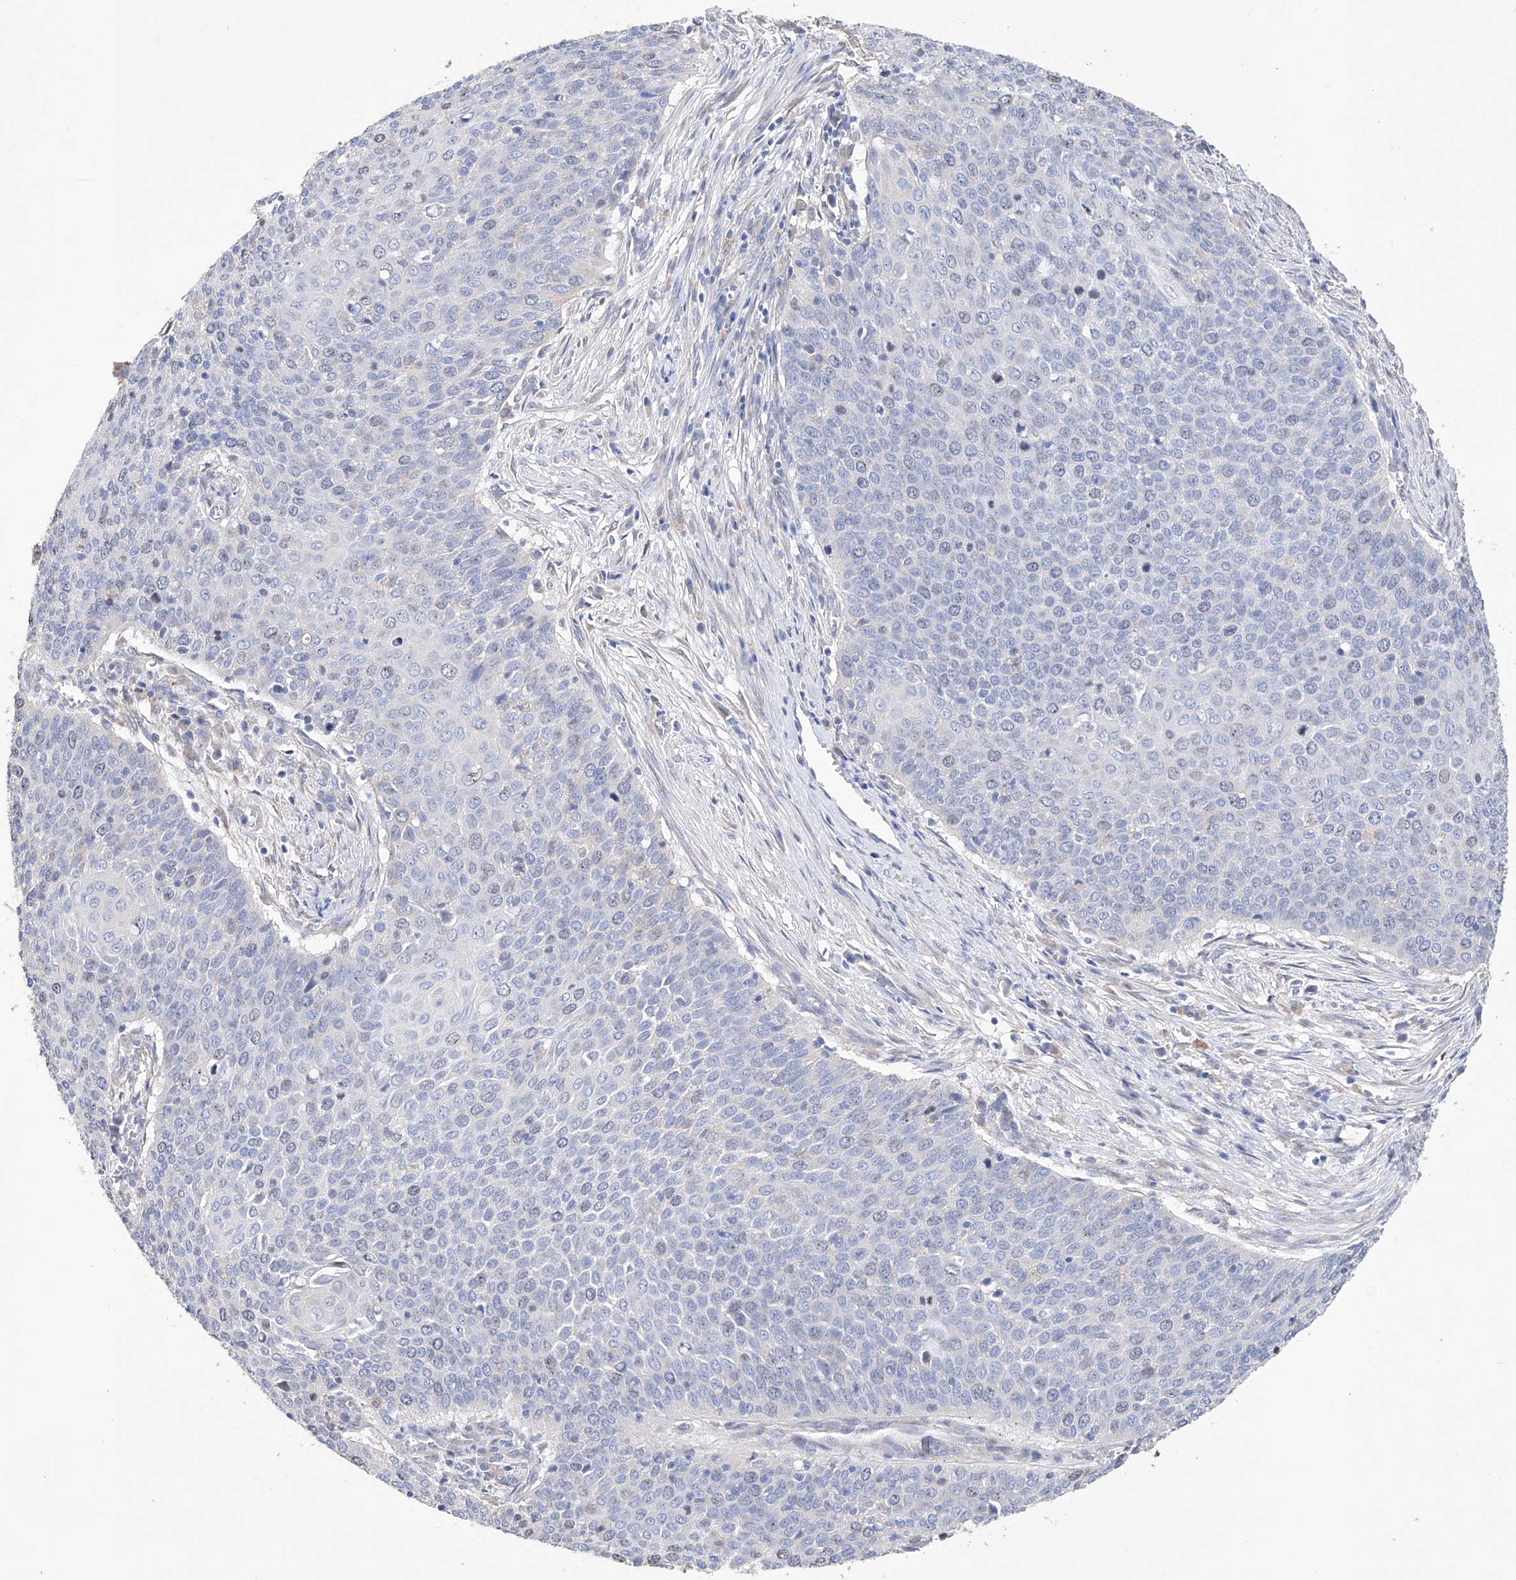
{"staining": {"intensity": "negative", "quantity": "none", "location": "none"}, "tissue": "cervical cancer", "cell_type": "Tumor cells", "image_type": "cancer", "snomed": [{"axis": "morphology", "description": "Squamous cell carcinoma, NOS"}, {"axis": "topography", "description": "Cervix"}], "caption": "A high-resolution photomicrograph shows immunohistochemistry staining of squamous cell carcinoma (cervical), which displays no significant positivity in tumor cells.", "gene": "AFG1L", "patient": {"sex": "female", "age": 39}}